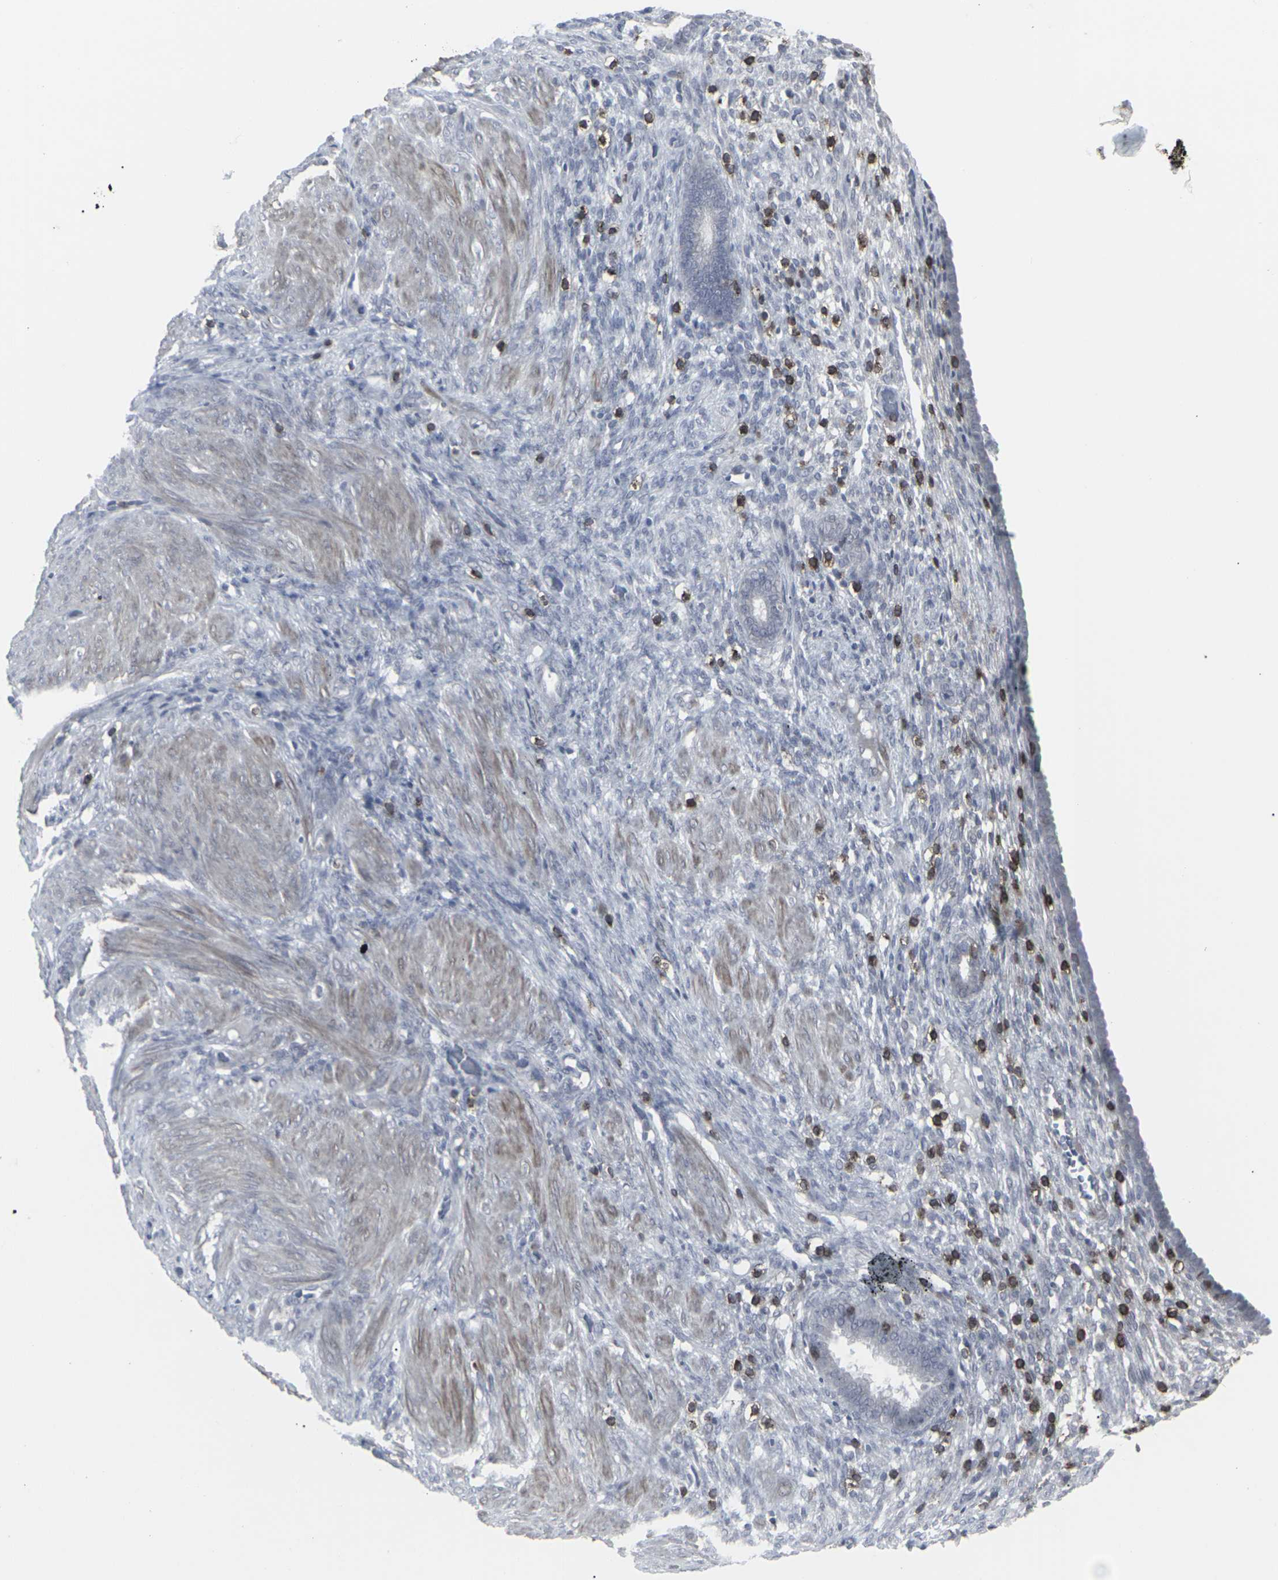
{"staining": {"intensity": "negative", "quantity": "none", "location": "none"}, "tissue": "endometrium", "cell_type": "Cells in endometrial stroma", "image_type": "normal", "snomed": [{"axis": "morphology", "description": "Normal tissue, NOS"}, {"axis": "topography", "description": "Endometrium"}], "caption": "This is a image of immunohistochemistry staining of benign endometrium, which shows no positivity in cells in endometrial stroma. The staining was performed using DAB to visualize the protein expression in brown, while the nuclei were stained in blue with hematoxylin (Magnification: 20x).", "gene": "APOBEC2", "patient": {"sex": "female", "age": 72}}